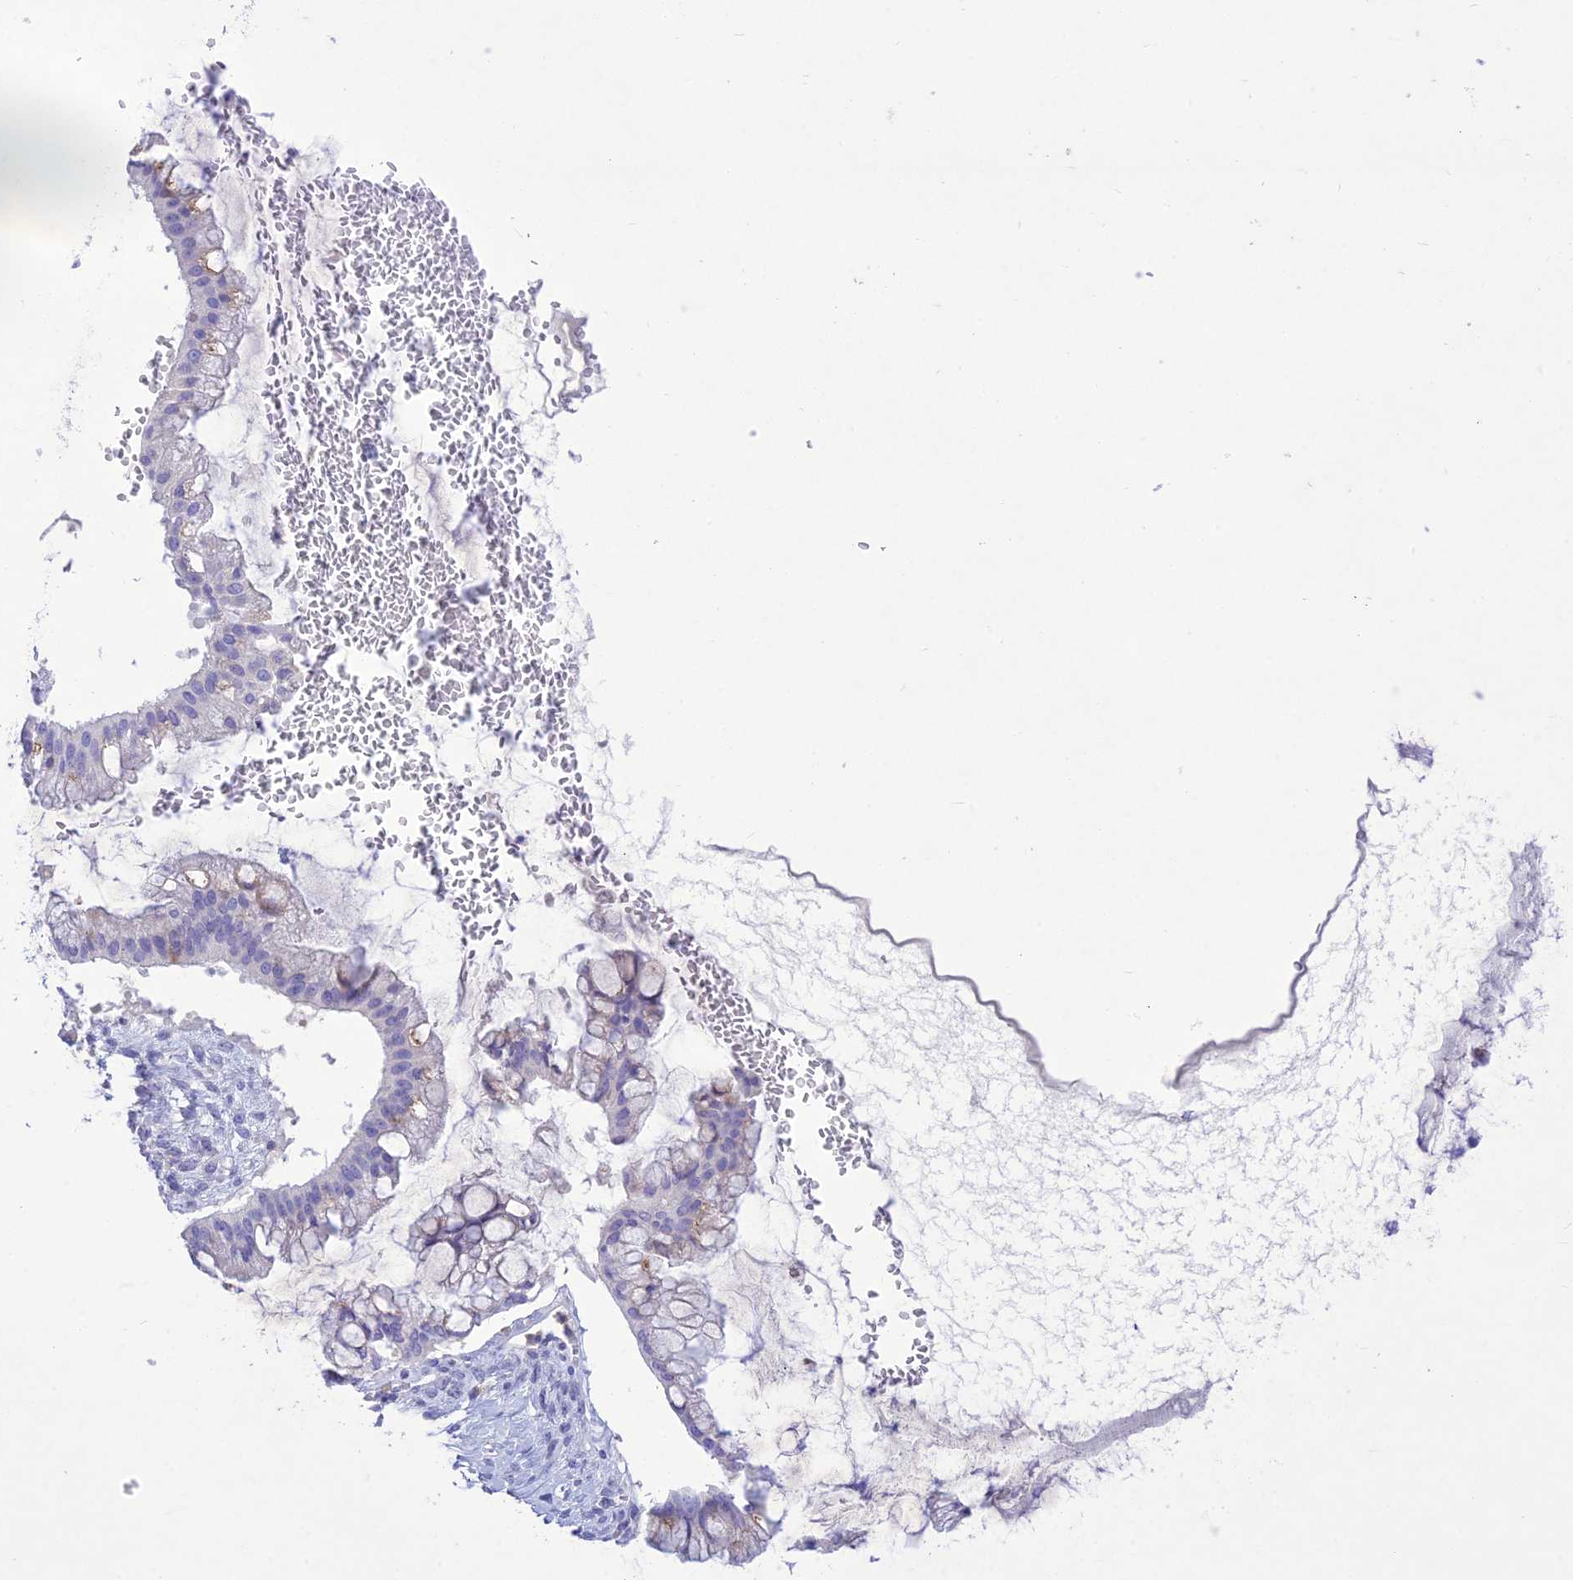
{"staining": {"intensity": "negative", "quantity": "none", "location": "none"}, "tissue": "ovarian cancer", "cell_type": "Tumor cells", "image_type": "cancer", "snomed": [{"axis": "morphology", "description": "Cystadenocarcinoma, mucinous, NOS"}, {"axis": "topography", "description": "Ovary"}], "caption": "An IHC photomicrograph of ovarian cancer is shown. There is no staining in tumor cells of ovarian cancer.", "gene": "SLC13A5", "patient": {"sex": "female", "age": 73}}